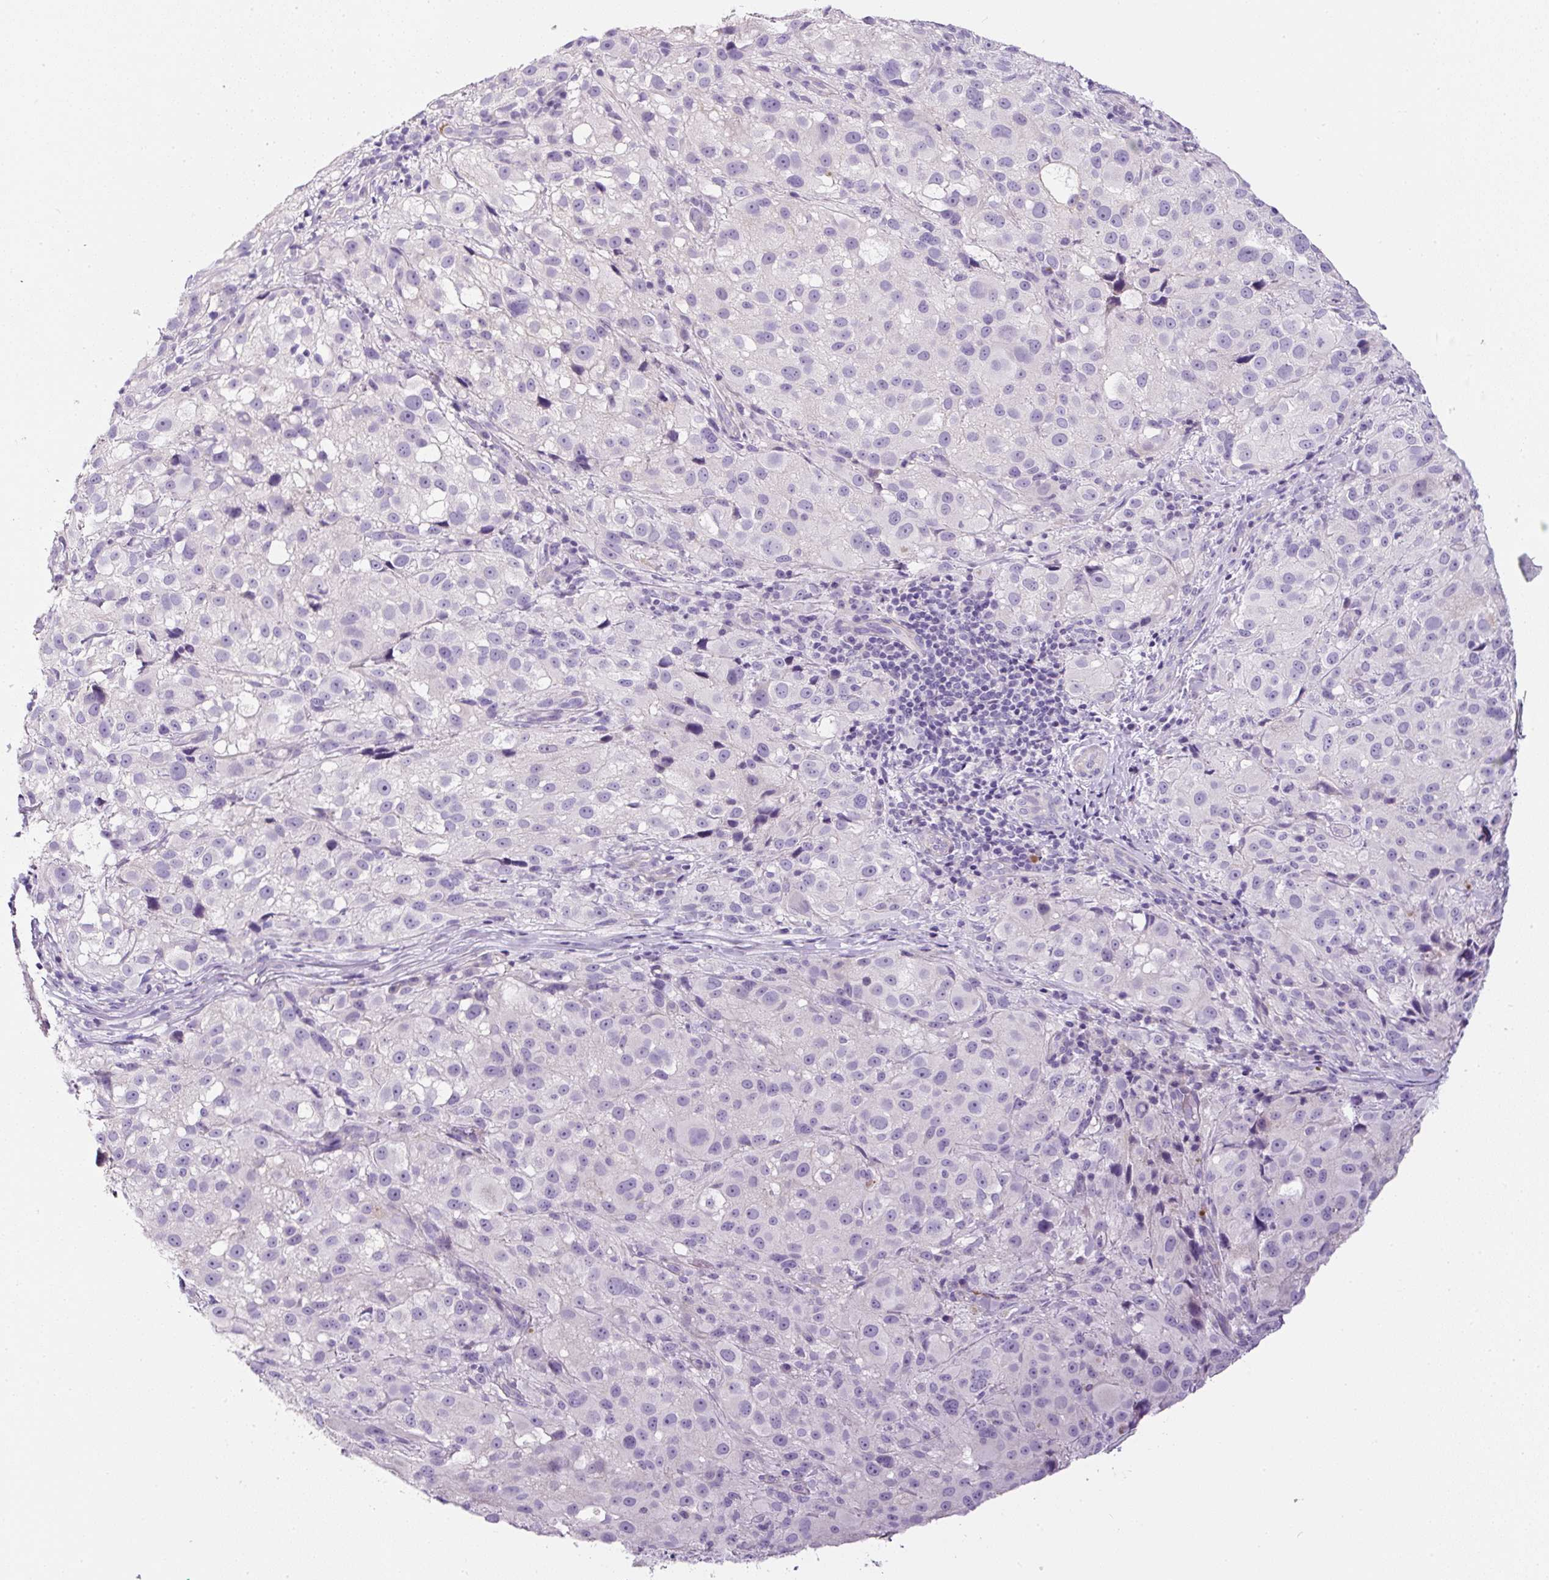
{"staining": {"intensity": "negative", "quantity": "none", "location": "none"}, "tissue": "melanoma", "cell_type": "Tumor cells", "image_type": "cancer", "snomed": [{"axis": "morphology", "description": "Necrosis, NOS"}, {"axis": "morphology", "description": "Malignant melanoma, NOS"}, {"axis": "topography", "description": "Skin"}], "caption": "A high-resolution photomicrograph shows immunohistochemistry staining of malignant melanoma, which shows no significant positivity in tumor cells. The staining was performed using DAB (3,3'-diaminobenzidine) to visualize the protein expression in brown, while the nuclei were stained in blue with hematoxylin (Magnification: 20x).", "gene": "OR14A2", "patient": {"sex": "female", "age": 87}}